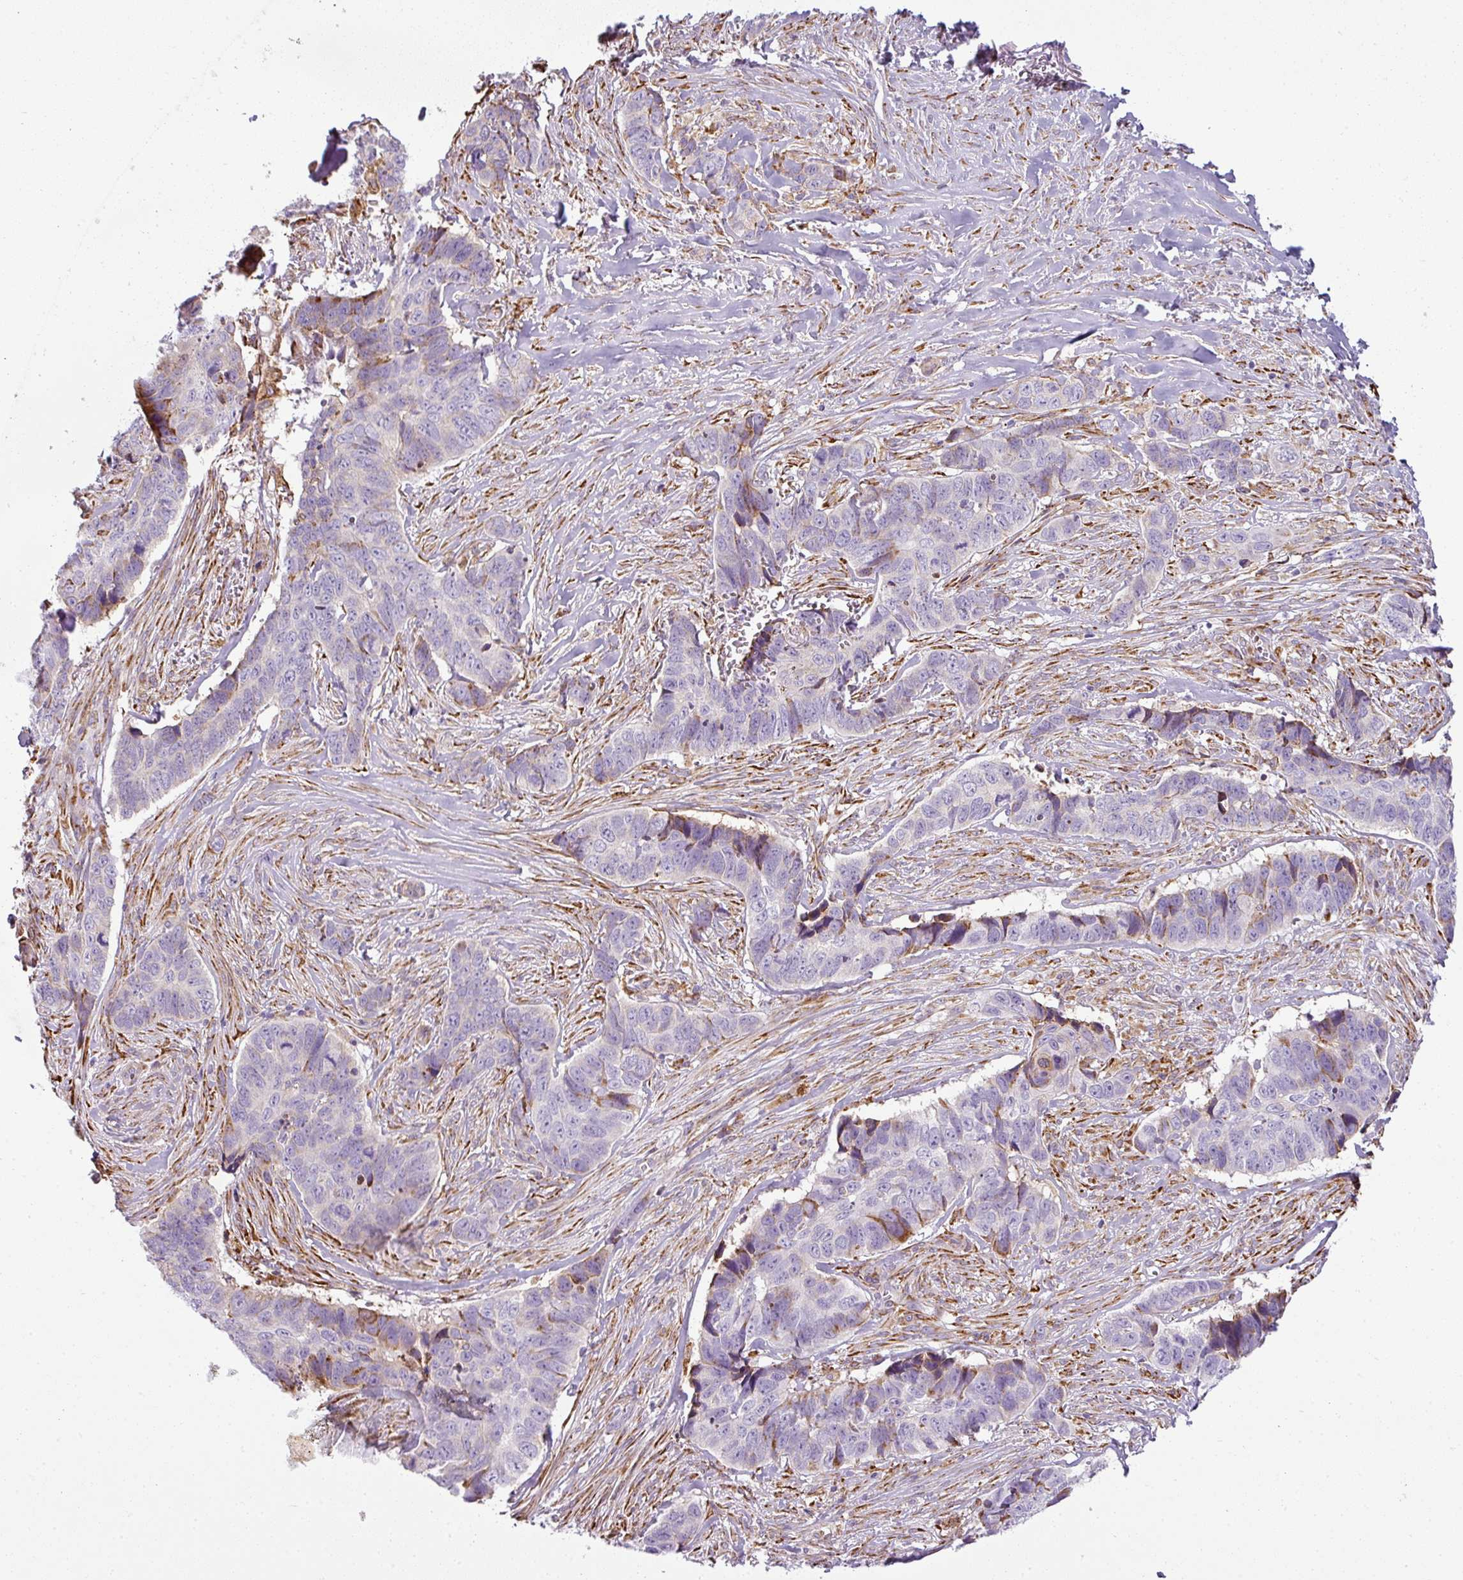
{"staining": {"intensity": "moderate", "quantity": "<25%", "location": "cytoplasmic/membranous"}, "tissue": "skin cancer", "cell_type": "Tumor cells", "image_type": "cancer", "snomed": [{"axis": "morphology", "description": "Basal cell carcinoma"}, {"axis": "topography", "description": "Skin"}], "caption": "Protein staining of skin basal cell carcinoma tissue shows moderate cytoplasmic/membranous expression in about <25% of tumor cells. (DAB IHC, brown staining for protein, blue staining for nuclei).", "gene": "ANKRD18A", "patient": {"sex": "female", "age": 82}}